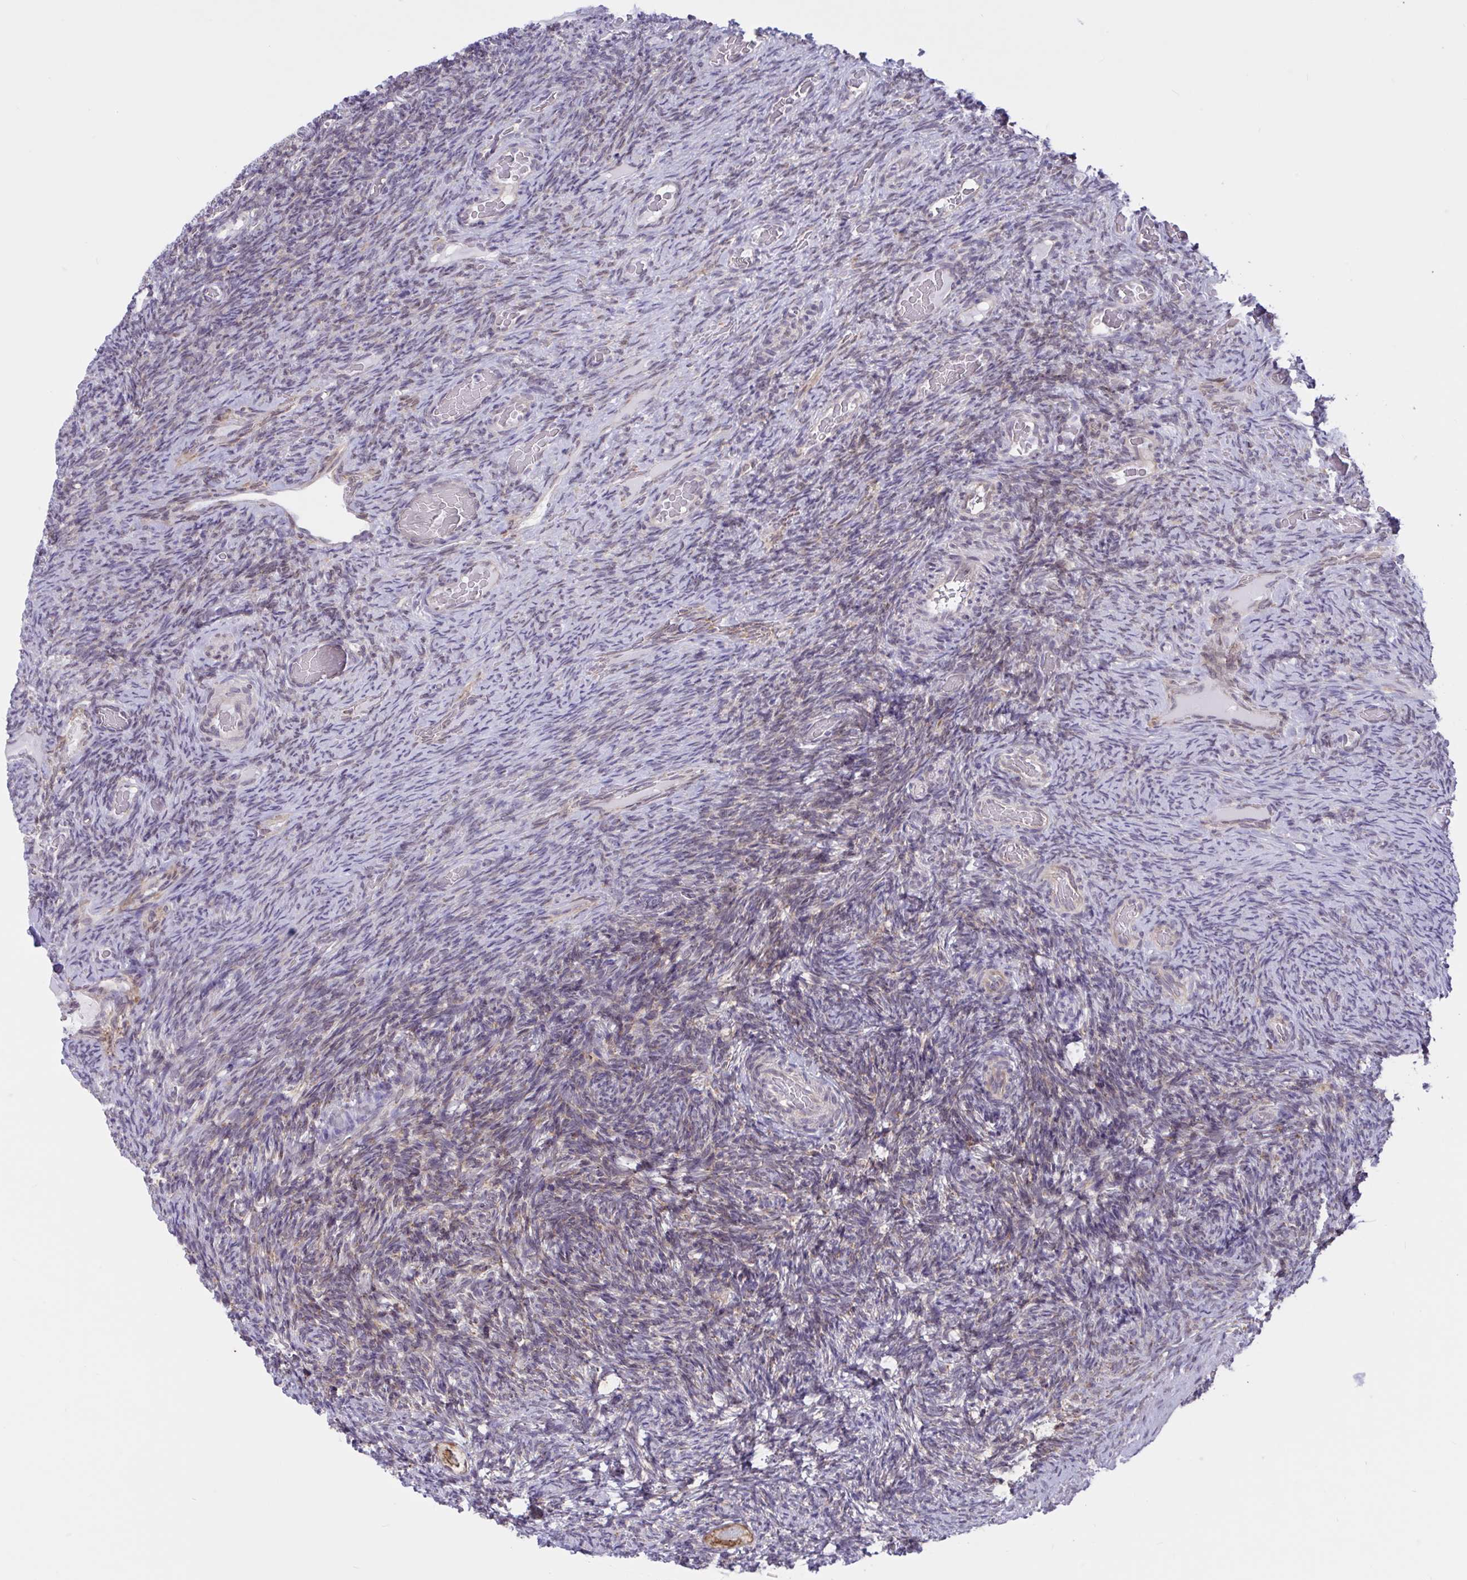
{"staining": {"intensity": "moderate", "quantity": ">75%", "location": "cytoplasmic/membranous"}, "tissue": "ovary", "cell_type": "Follicle cells", "image_type": "normal", "snomed": [{"axis": "morphology", "description": "Normal tissue, NOS"}, {"axis": "topography", "description": "Ovary"}], "caption": "Immunohistochemistry (IHC) of benign human ovary reveals medium levels of moderate cytoplasmic/membranous expression in approximately >75% of follicle cells. (IHC, brightfield microscopy, high magnification).", "gene": "CAMLG", "patient": {"sex": "female", "age": 34}}